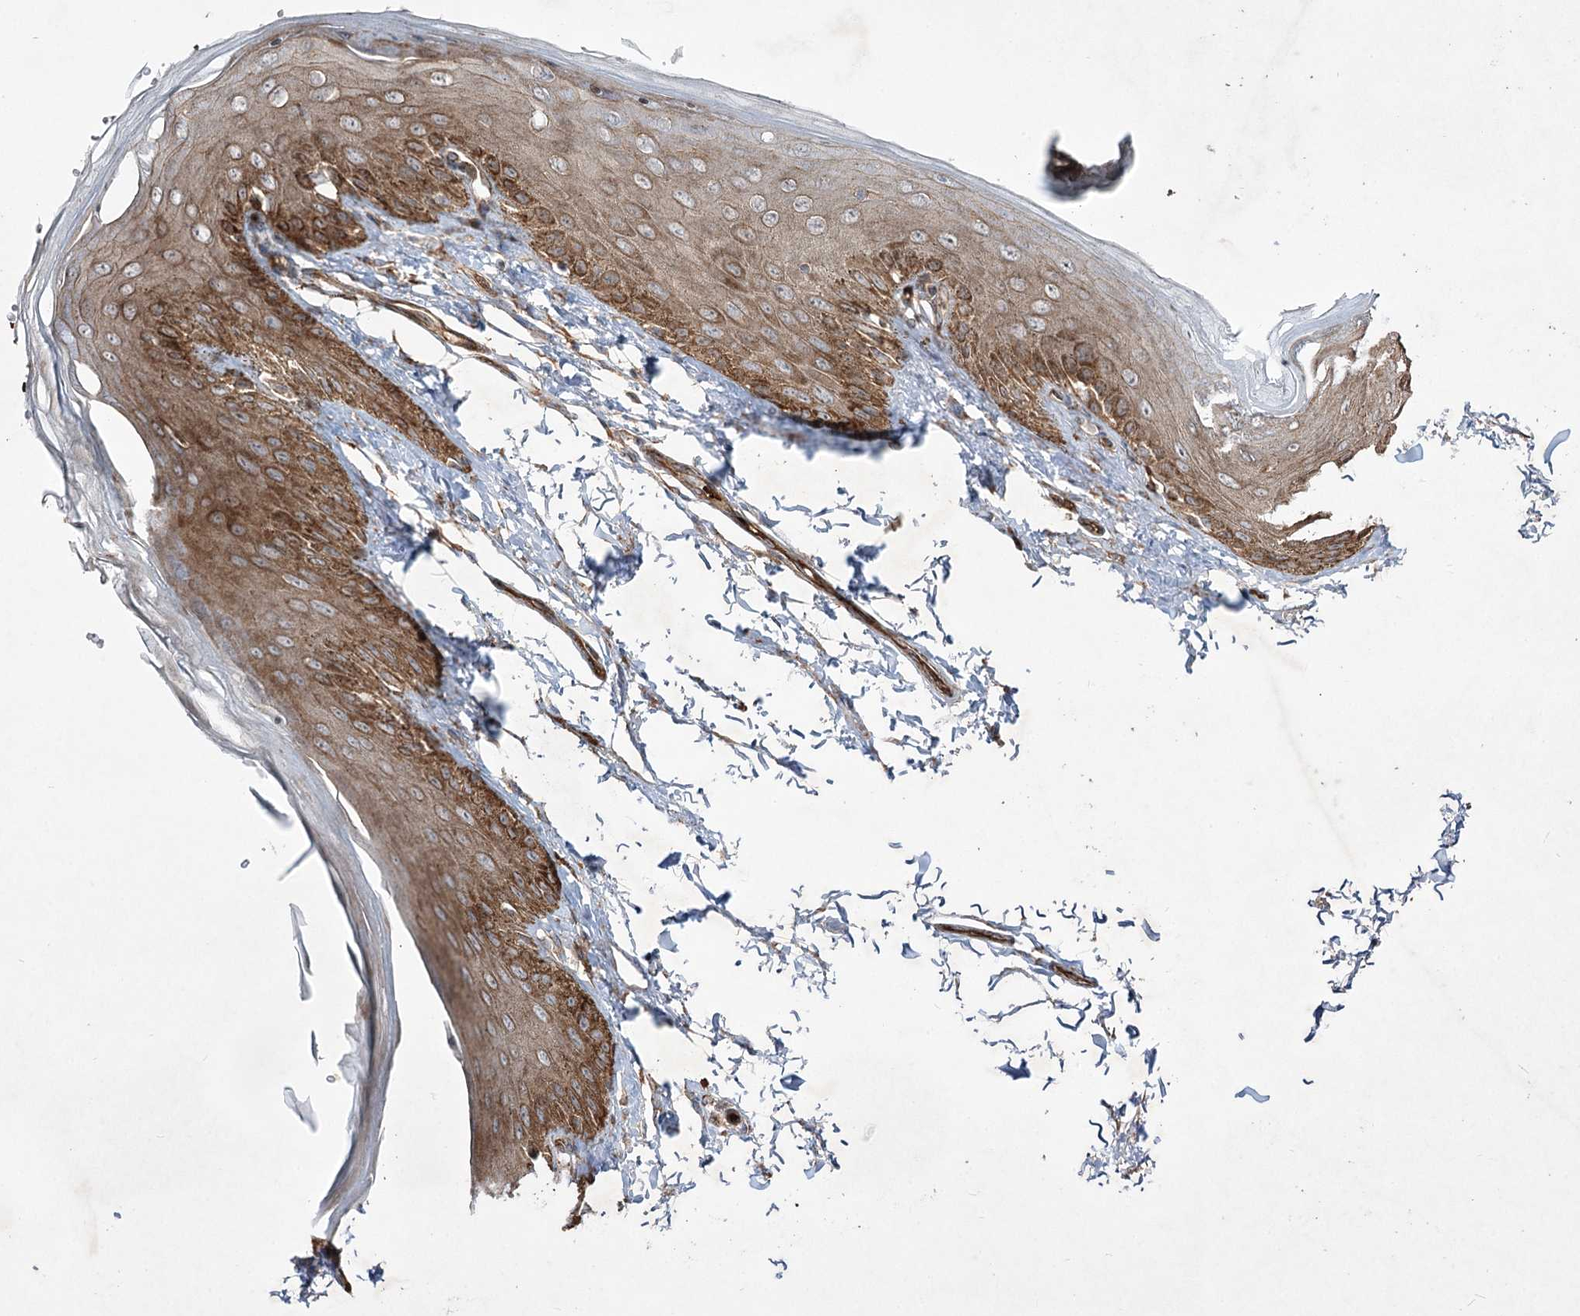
{"staining": {"intensity": "moderate", "quantity": ">75%", "location": "cytoplasmic/membranous"}, "tissue": "skin", "cell_type": "Epidermal cells", "image_type": "normal", "snomed": [{"axis": "morphology", "description": "Normal tissue, NOS"}, {"axis": "topography", "description": "Anal"}], "caption": "Immunohistochemistry (DAB) staining of benign human skin displays moderate cytoplasmic/membranous protein expression in about >75% of epidermal cells.", "gene": "SERINC5", "patient": {"sex": "male", "age": 44}}